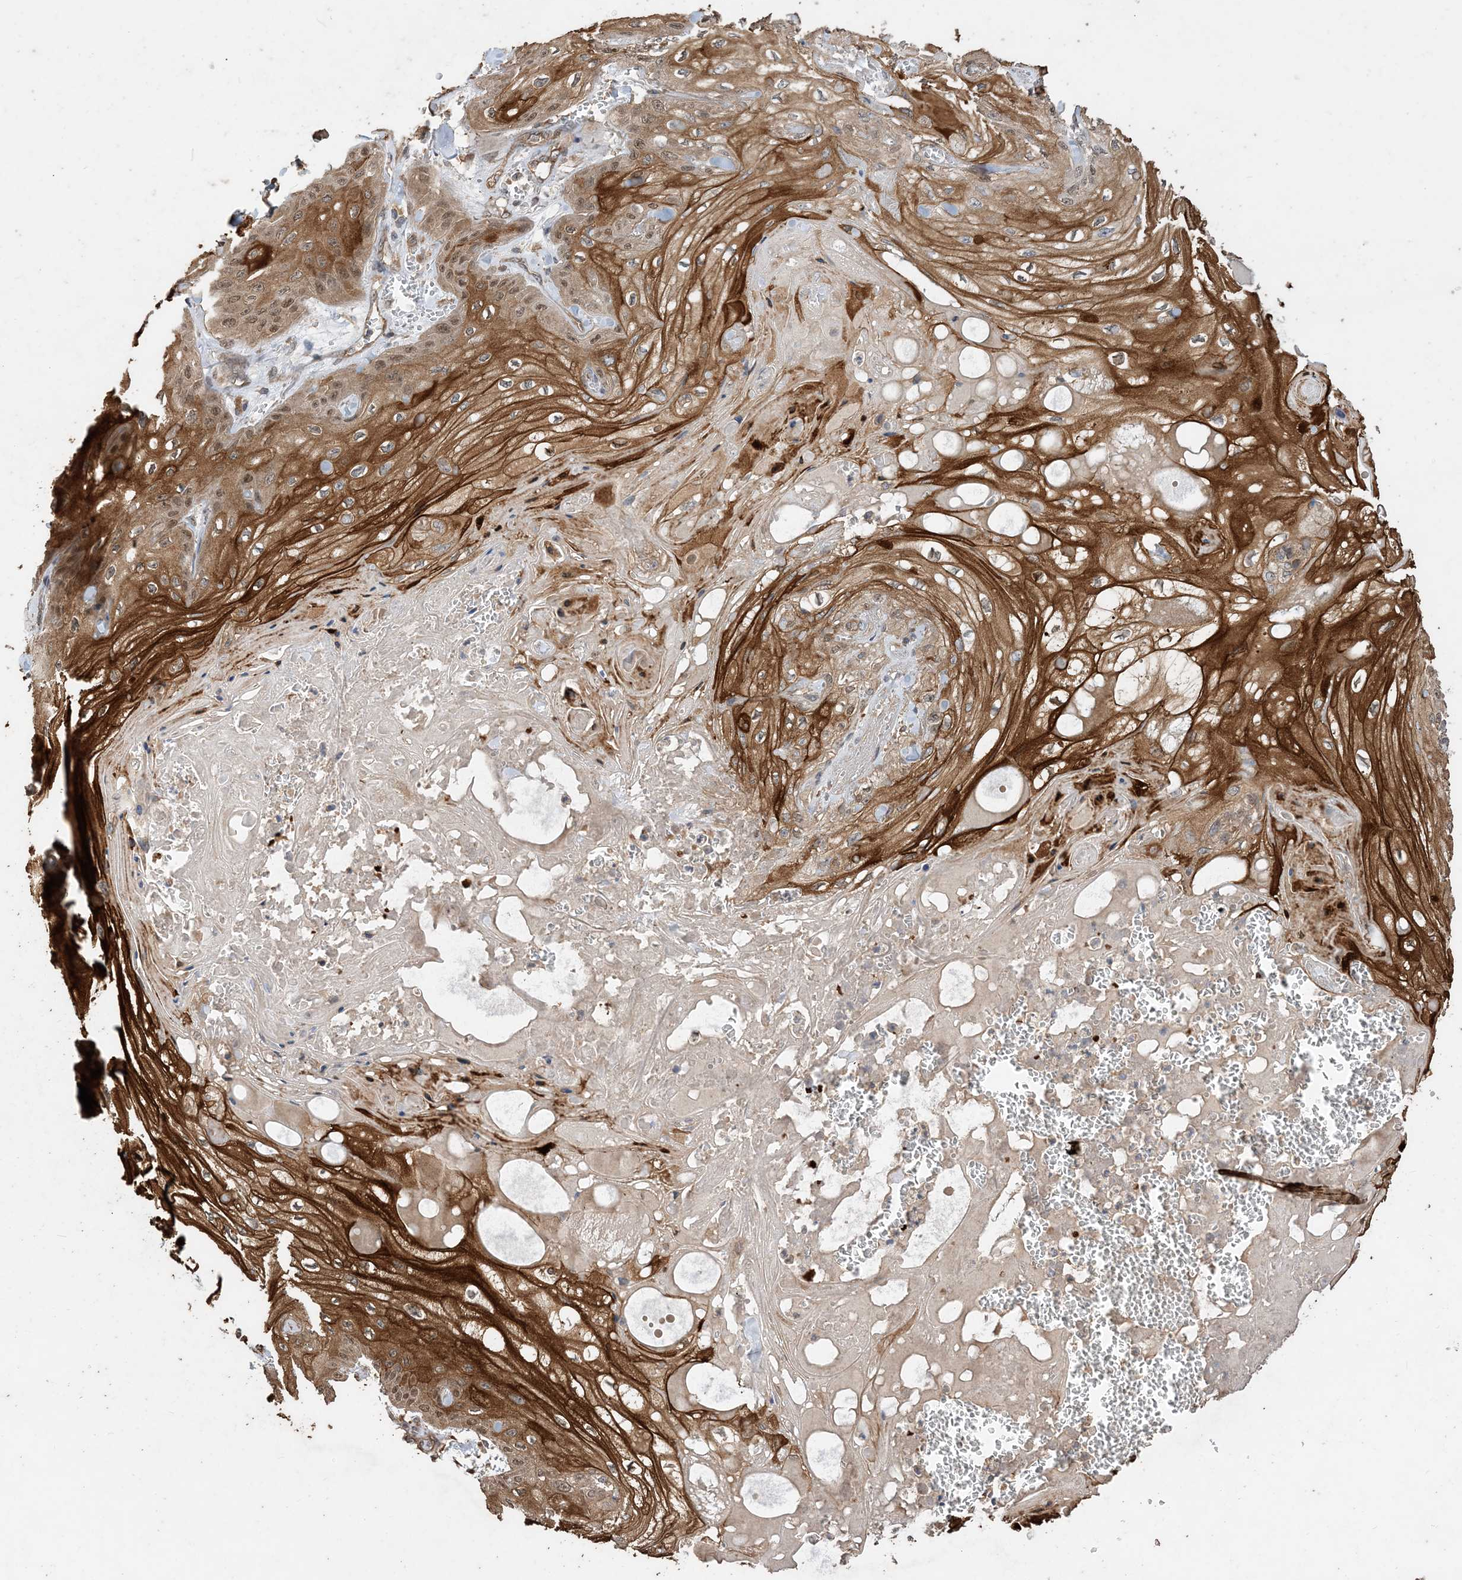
{"staining": {"intensity": "strong", "quantity": ">75%", "location": "cytoplasmic/membranous,nuclear"}, "tissue": "skin cancer", "cell_type": "Tumor cells", "image_type": "cancer", "snomed": [{"axis": "morphology", "description": "Squamous cell carcinoma, NOS"}, {"axis": "topography", "description": "Skin"}], "caption": "Immunohistochemical staining of skin squamous cell carcinoma exhibits high levels of strong cytoplasmic/membranous and nuclear expression in about >75% of tumor cells.", "gene": "ZKSCAN5", "patient": {"sex": "male", "age": 74}}